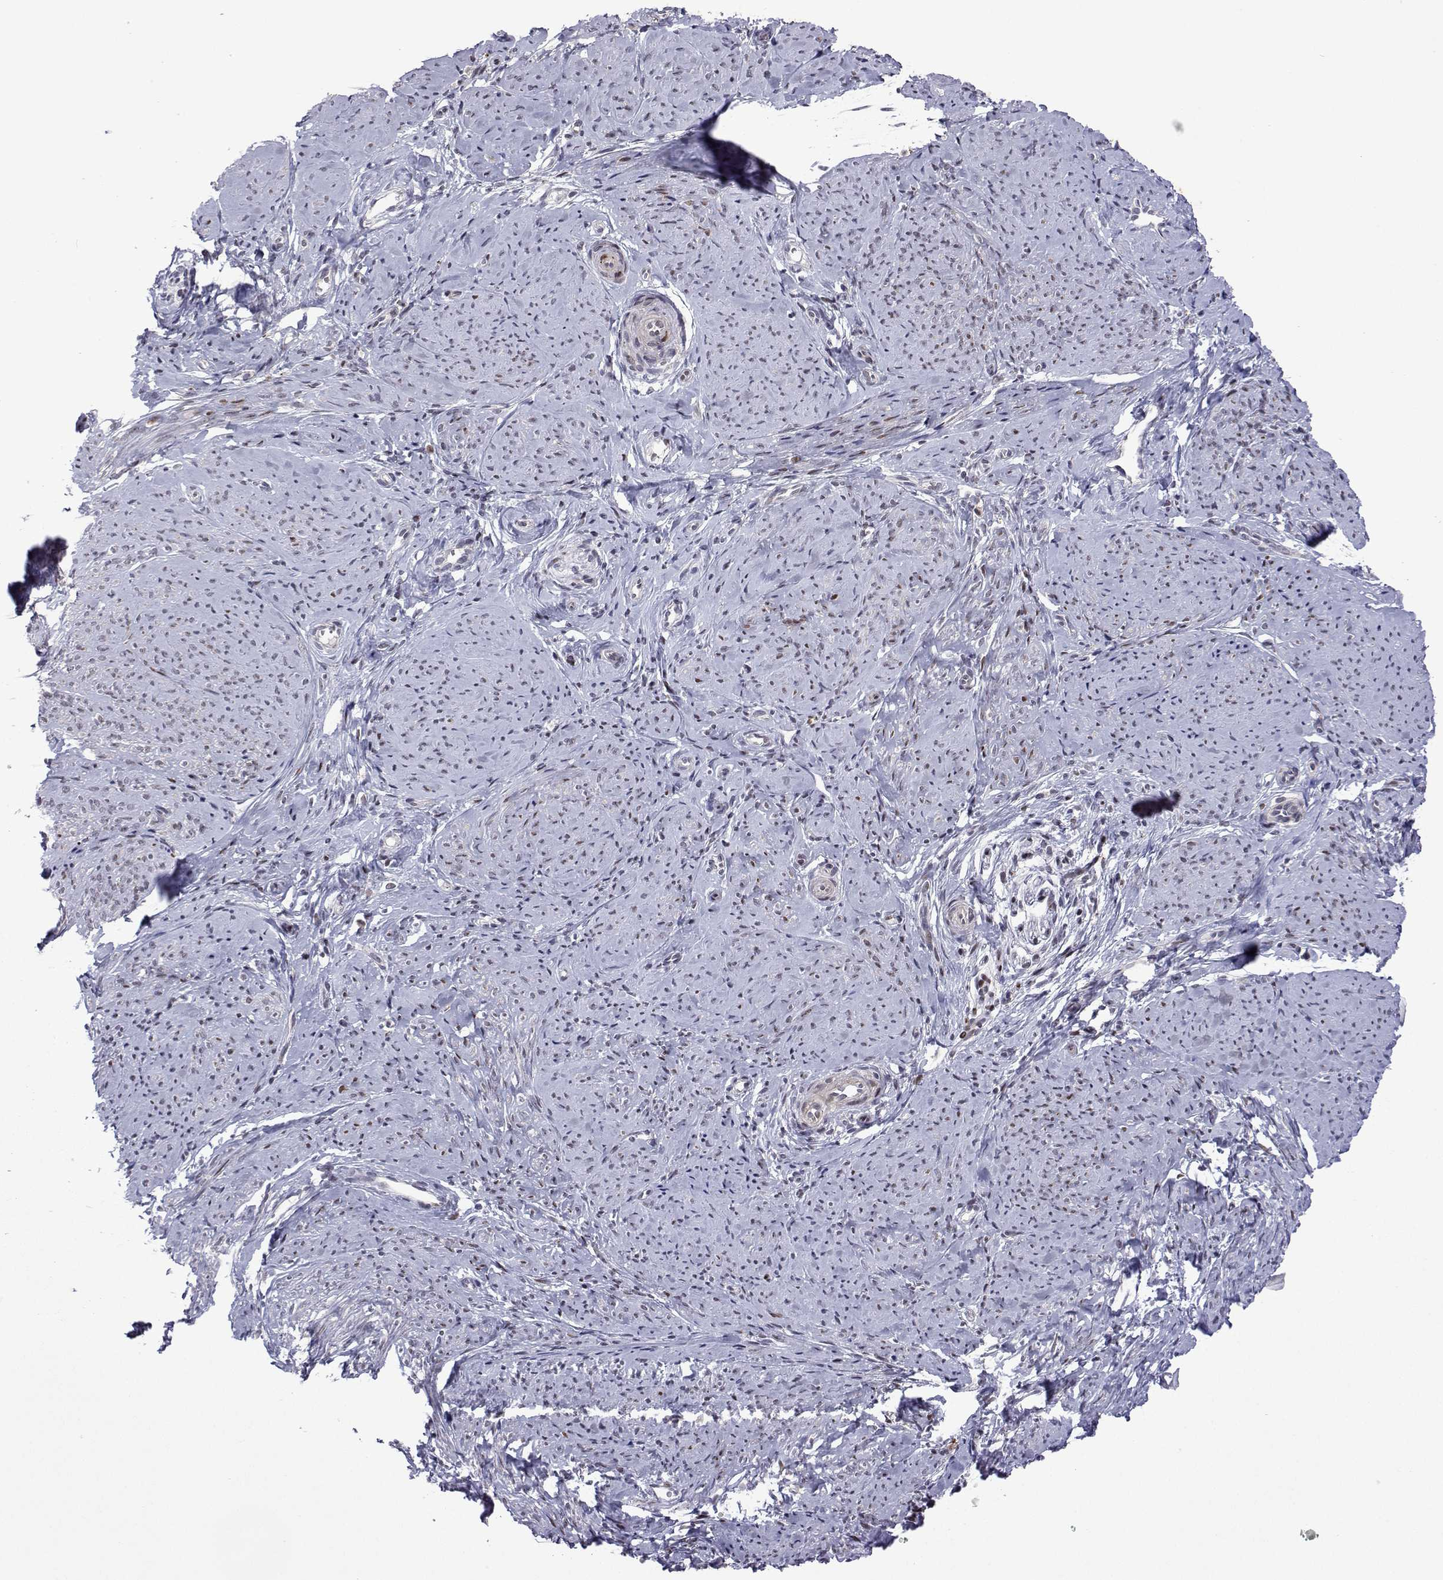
{"staining": {"intensity": "weak", "quantity": "<25%", "location": "nuclear"}, "tissue": "smooth muscle", "cell_type": "Smooth muscle cells", "image_type": "normal", "snomed": [{"axis": "morphology", "description": "Normal tissue, NOS"}, {"axis": "topography", "description": "Smooth muscle"}], "caption": "Immunohistochemistry (IHC) image of normal smooth muscle: human smooth muscle stained with DAB (3,3'-diaminobenzidine) demonstrates no significant protein expression in smooth muscle cells.", "gene": "EFCAB3", "patient": {"sex": "female", "age": 48}}